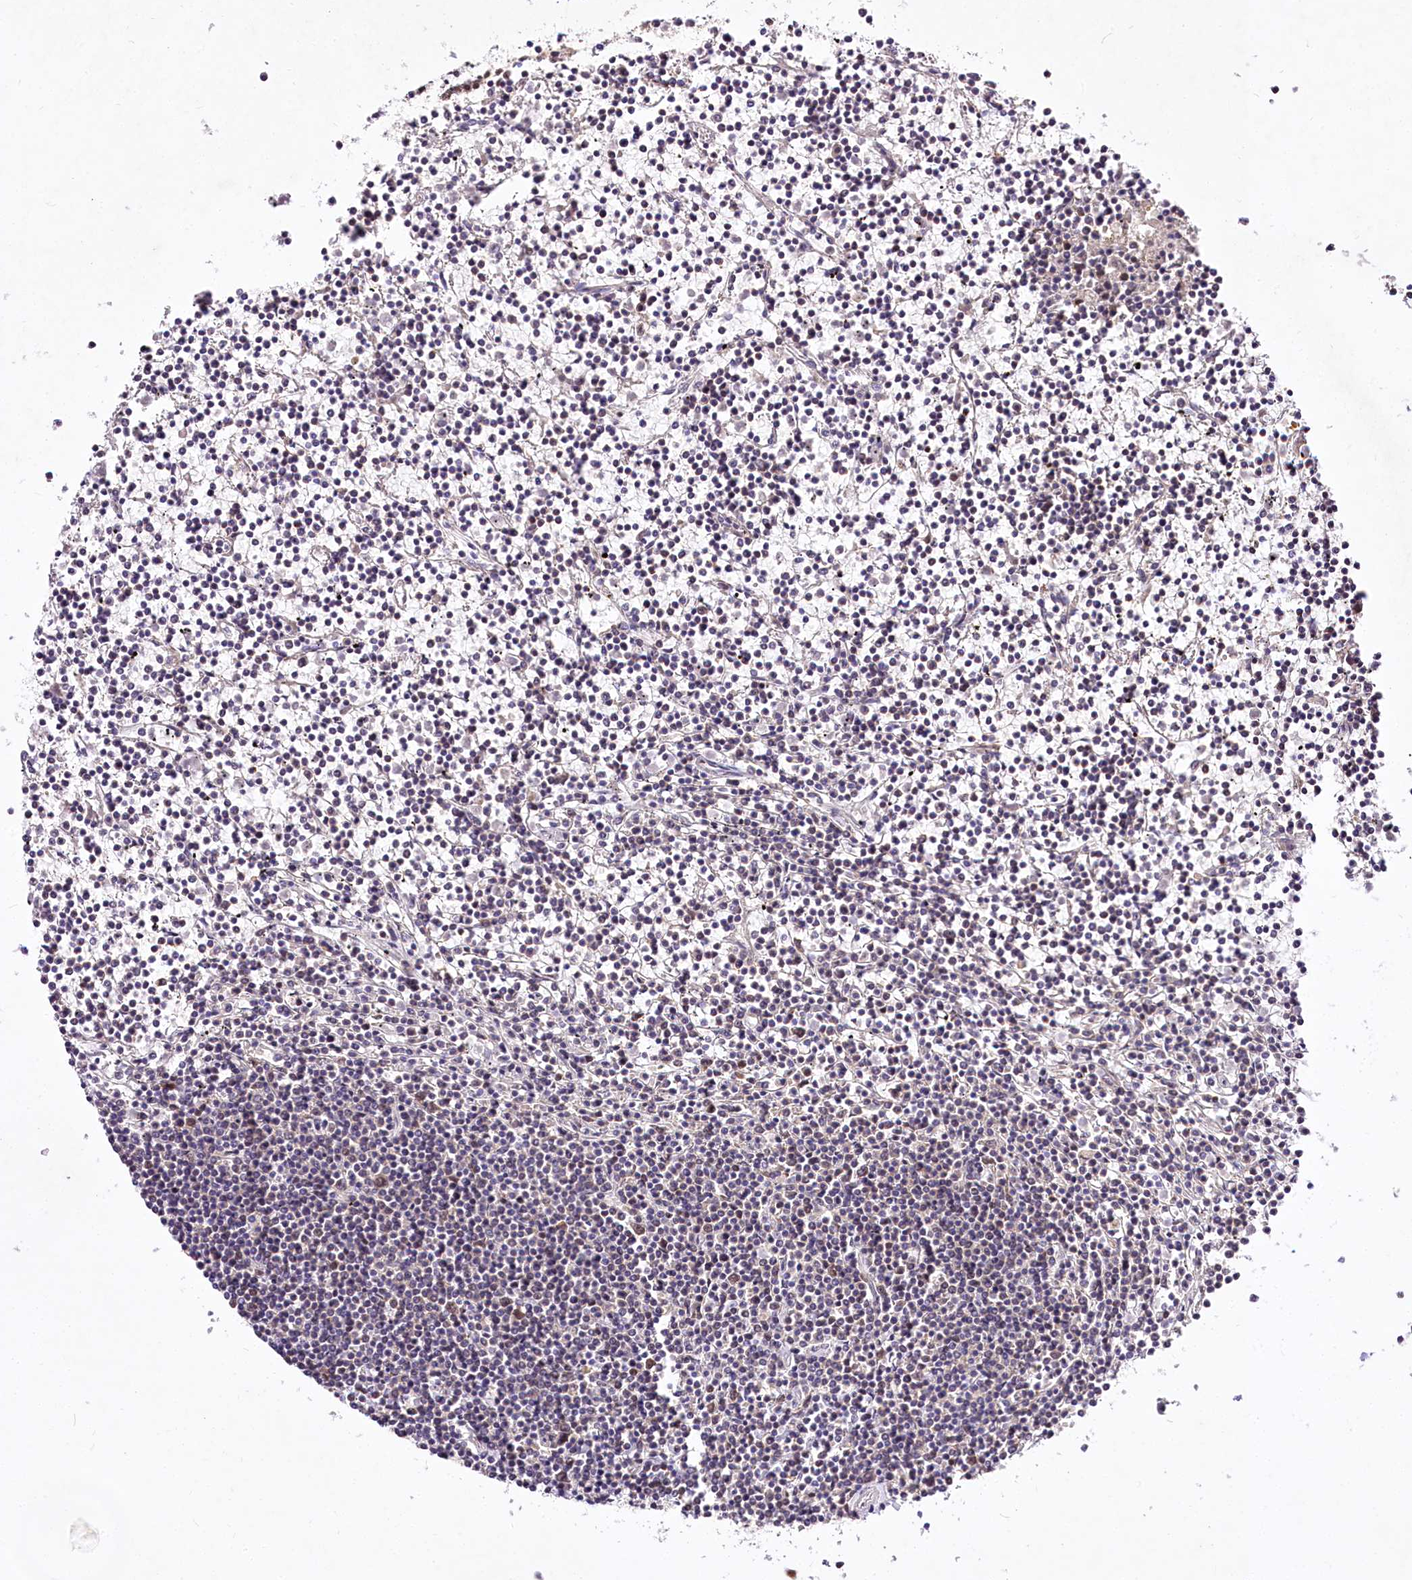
{"staining": {"intensity": "negative", "quantity": "none", "location": "none"}, "tissue": "lymphoma", "cell_type": "Tumor cells", "image_type": "cancer", "snomed": [{"axis": "morphology", "description": "Malignant lymphoma, non-Hodgkin's type, Low grade"}, {"axis": "topography", "description": "Spleen"}], "caption": "Human low-grade malignant lymphoma, non-Hodgkin's type stained for a protein using IHC displays no expression in tumor cells.", "gene": "POLA2", "patient": {"sex": "female", "age": 19}}